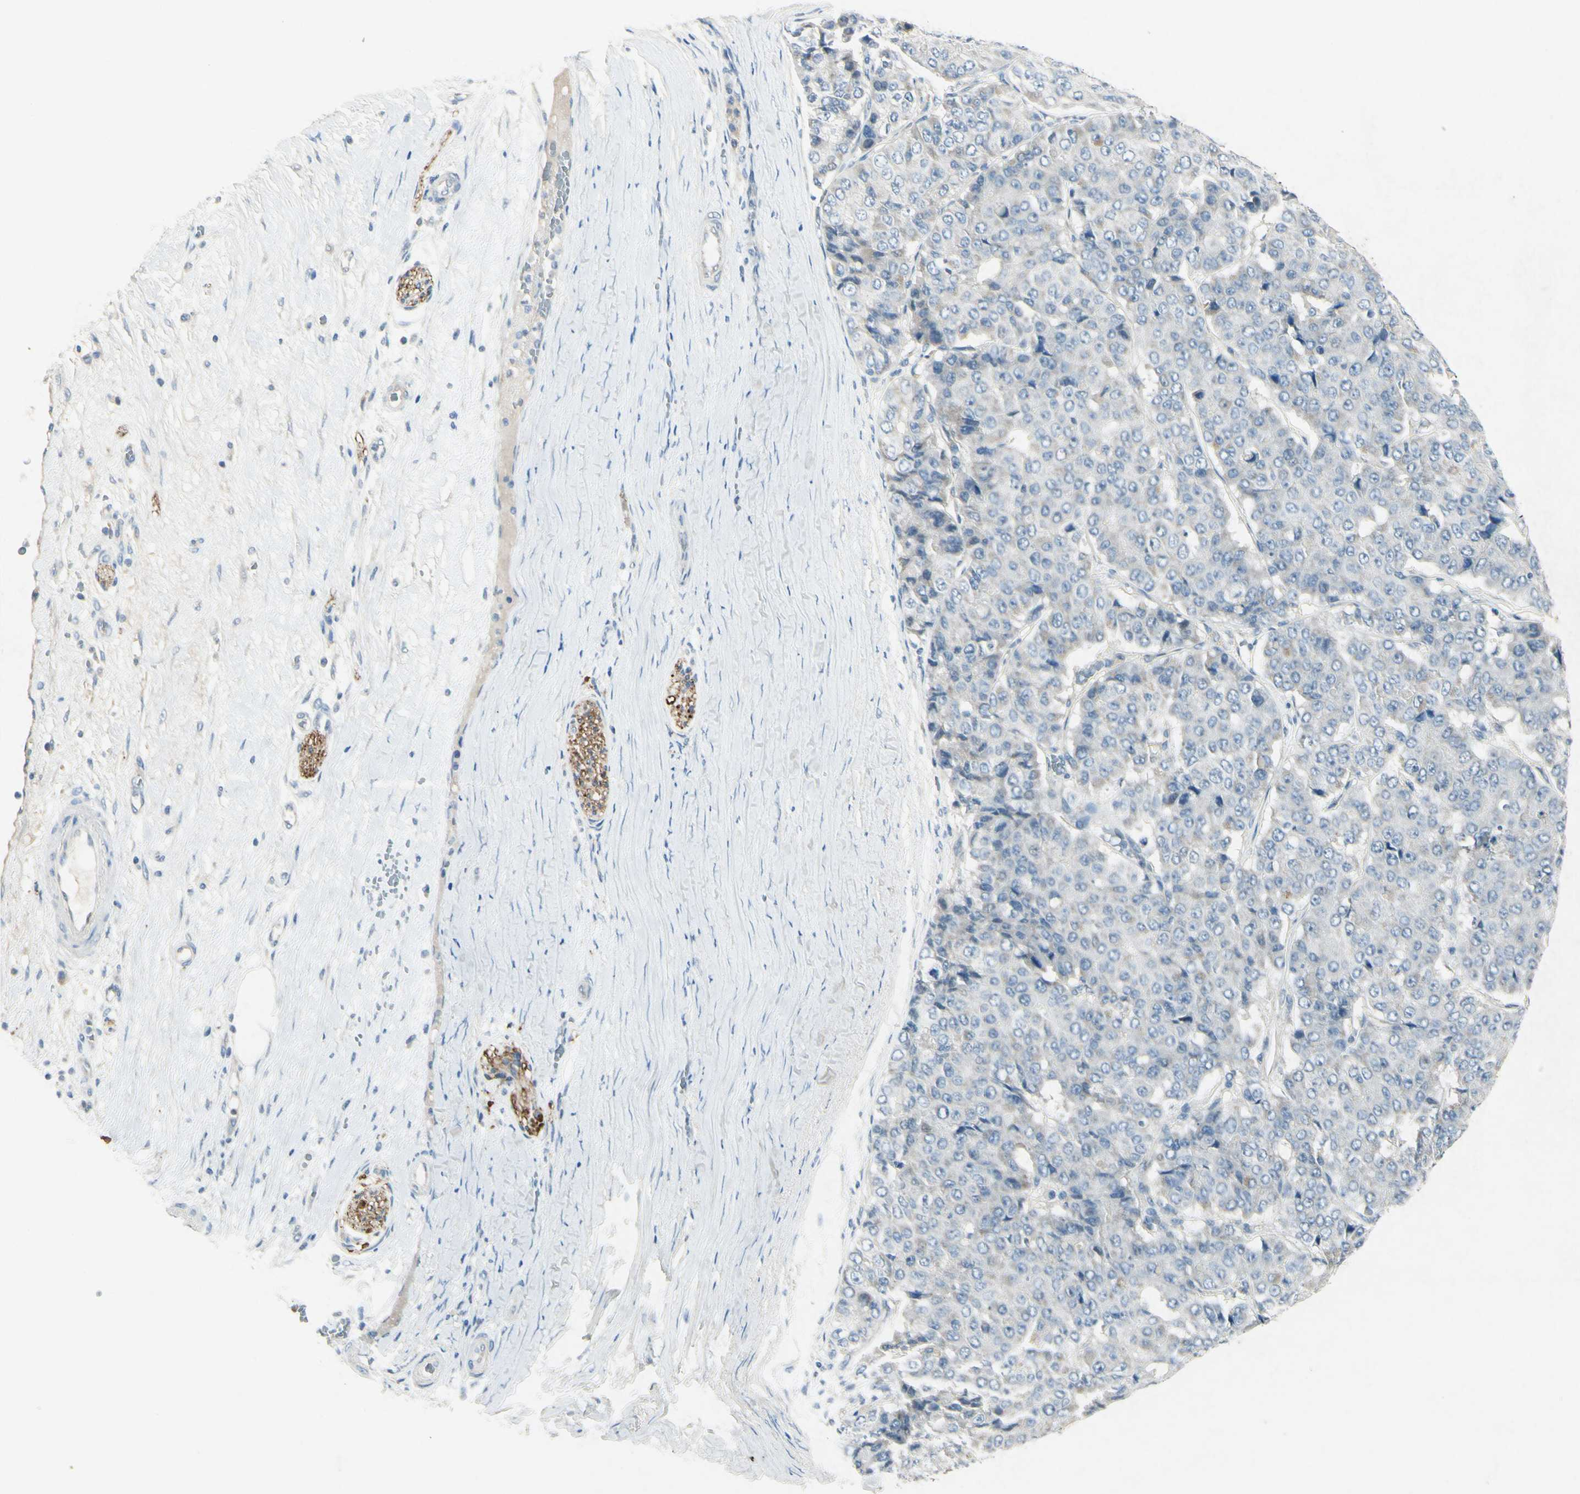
{"staining": {"intensity": "negative", "quantity": "none", "location": "none"}, "tissue": "pancreatic cancer", "cell_type": "Tumor cells", "image_type": "cancer", "snomed": [{"axis": "morphology", "description": "Adenocarcinoma, NOS"}, {"axis": "topography", "description": "Pancreas"}], "caption": "High magnification brightfield microscopy of pancreatic cancer (adenocarcinoma) stained with DAB (brown) and counterstained with hematoxylin (blue): tumor cells show no significant staining.", "gene": "SNAP91", "patient": {"sex": "male", "age": 50}}